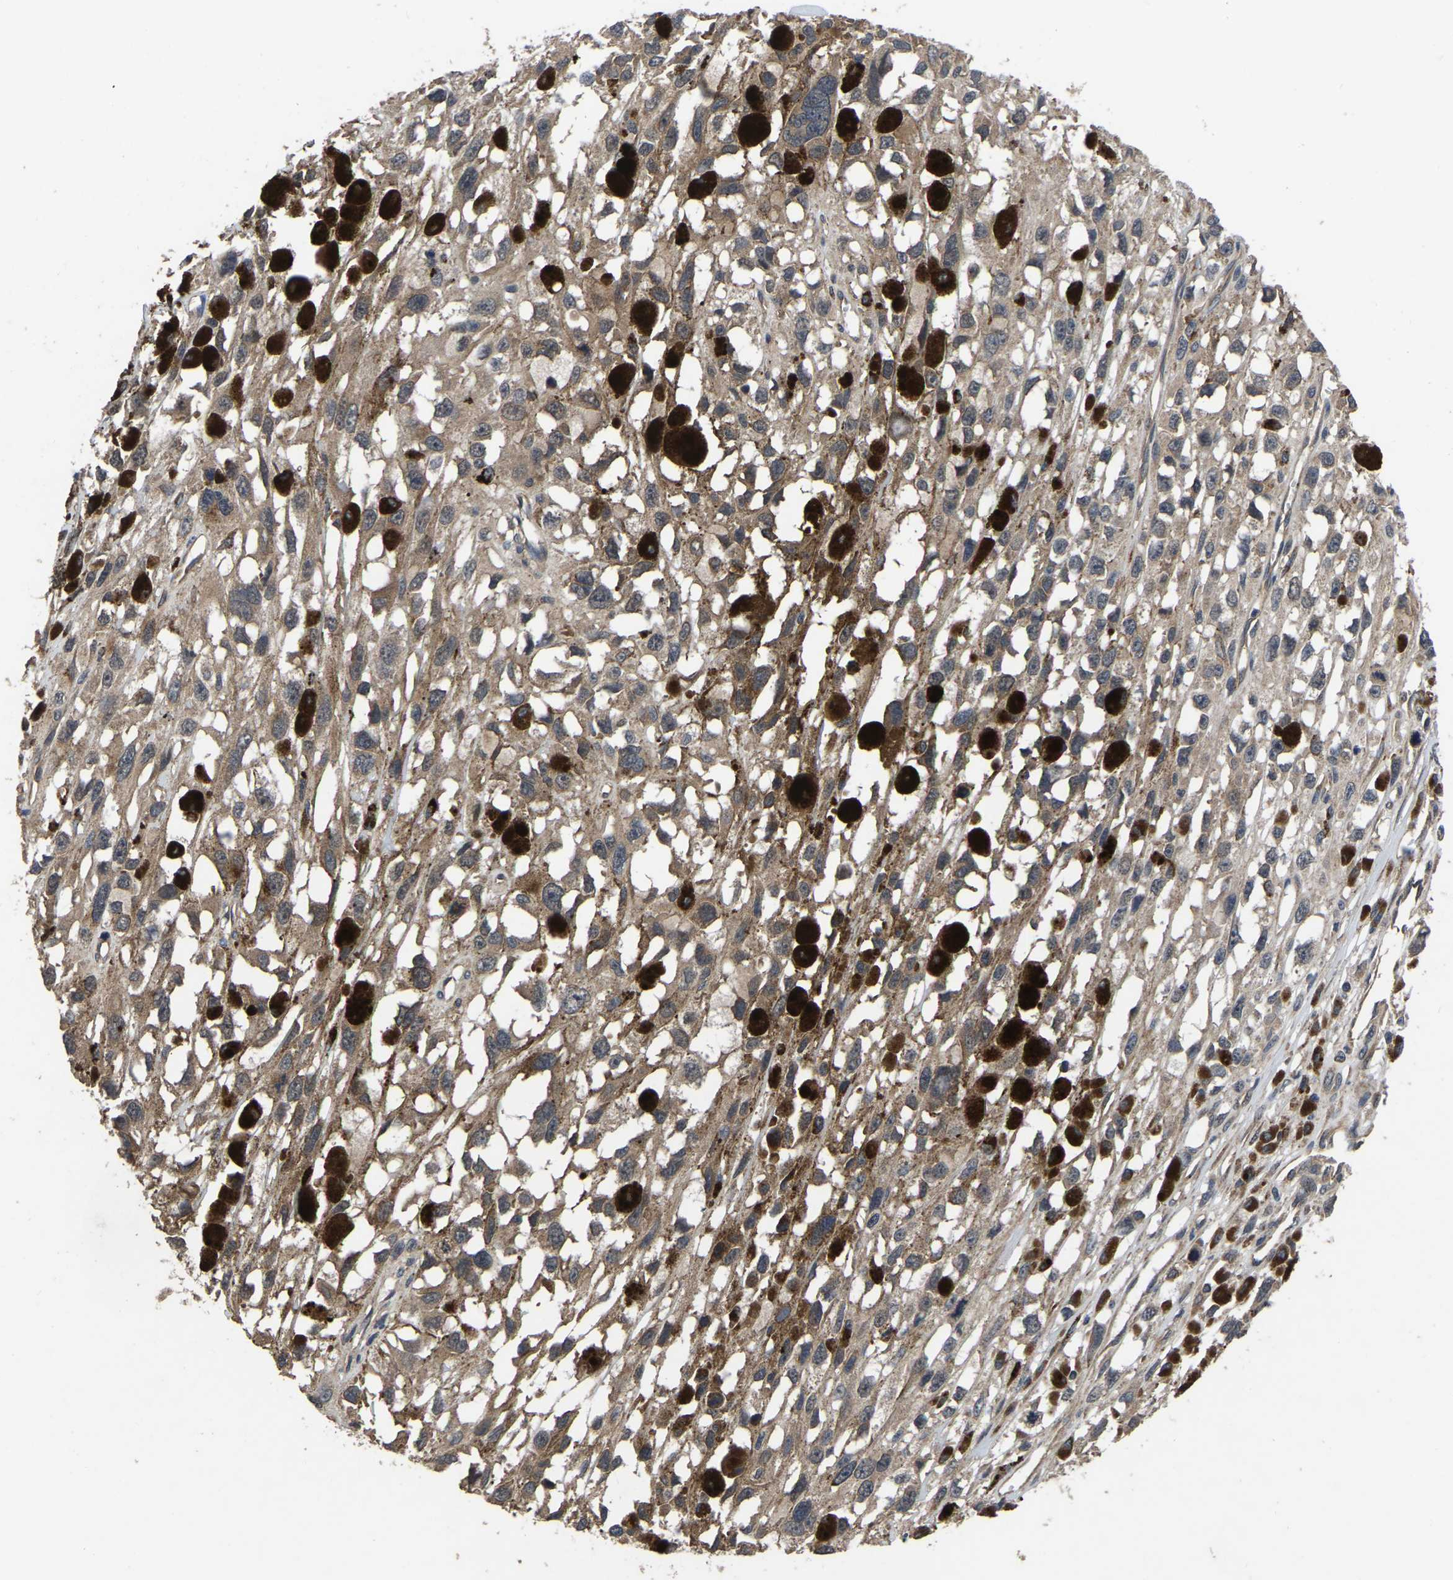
{"staining": {"intensity": "weak", "quantity": "25%-75%", "location": "cytoplasmic/membranous"}, "tissue": "melanoma", "cell_type": "Tumor cells", "image_type": "cancer", "snomed": [{"axis": "morphology", "description": "Malignant melanoma, Metastatic site"}, {"axis": "topography", "description": "Lymph node"}], "caption": "Human malignant melanoma (metastatic site) stained with a protein marker reveals weak staining in tumor cells.", "gene": "CRYZL1", "patient": {"sex": "male", "age": 59}}